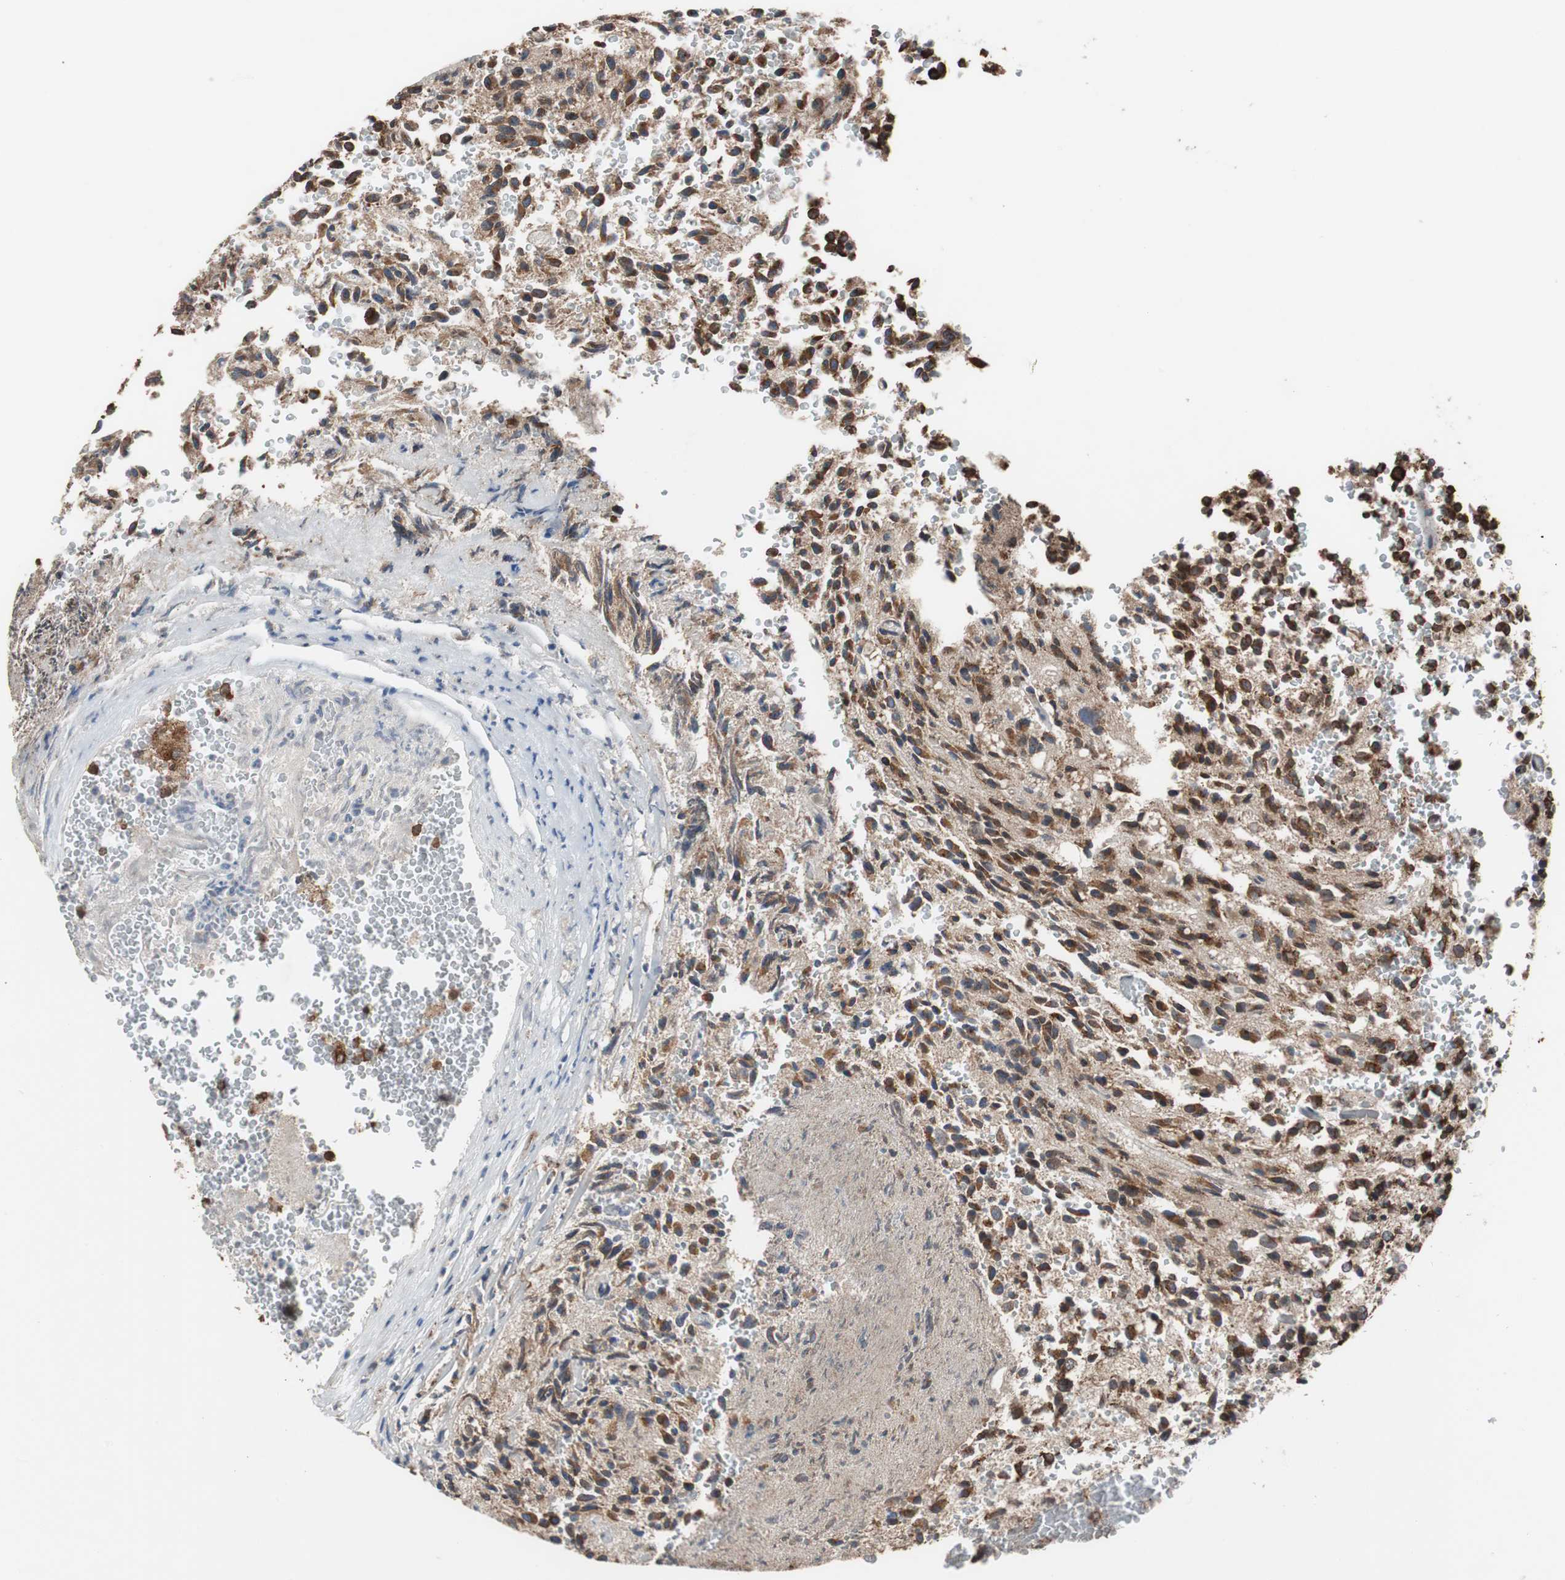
{"staining": {"intensity": "strong", "quantity": ">75%", "location": "cytoplasmic/membranous"}, "tissue": "glioma", "cell_type": "Tumor cells", "image_type": "cancer", "snomed": [{"axis": "morphology", "description": "Glioma, malignant, High grade"}, {"axis": "topography", "description": "pancreas cauda"}], "caption": "Malignant glioma (high-grade) stained with DAB (3,3'-diaminobenzidine) IHC demonstrates high levels of strong cytoplasmic/membranous staining in about >75% of tumor cells. The protein of interest is shown in brown color, while the nuclei are stained blue.", "gene": "USP10", "patient": {"sex": "male", "age": 60}}